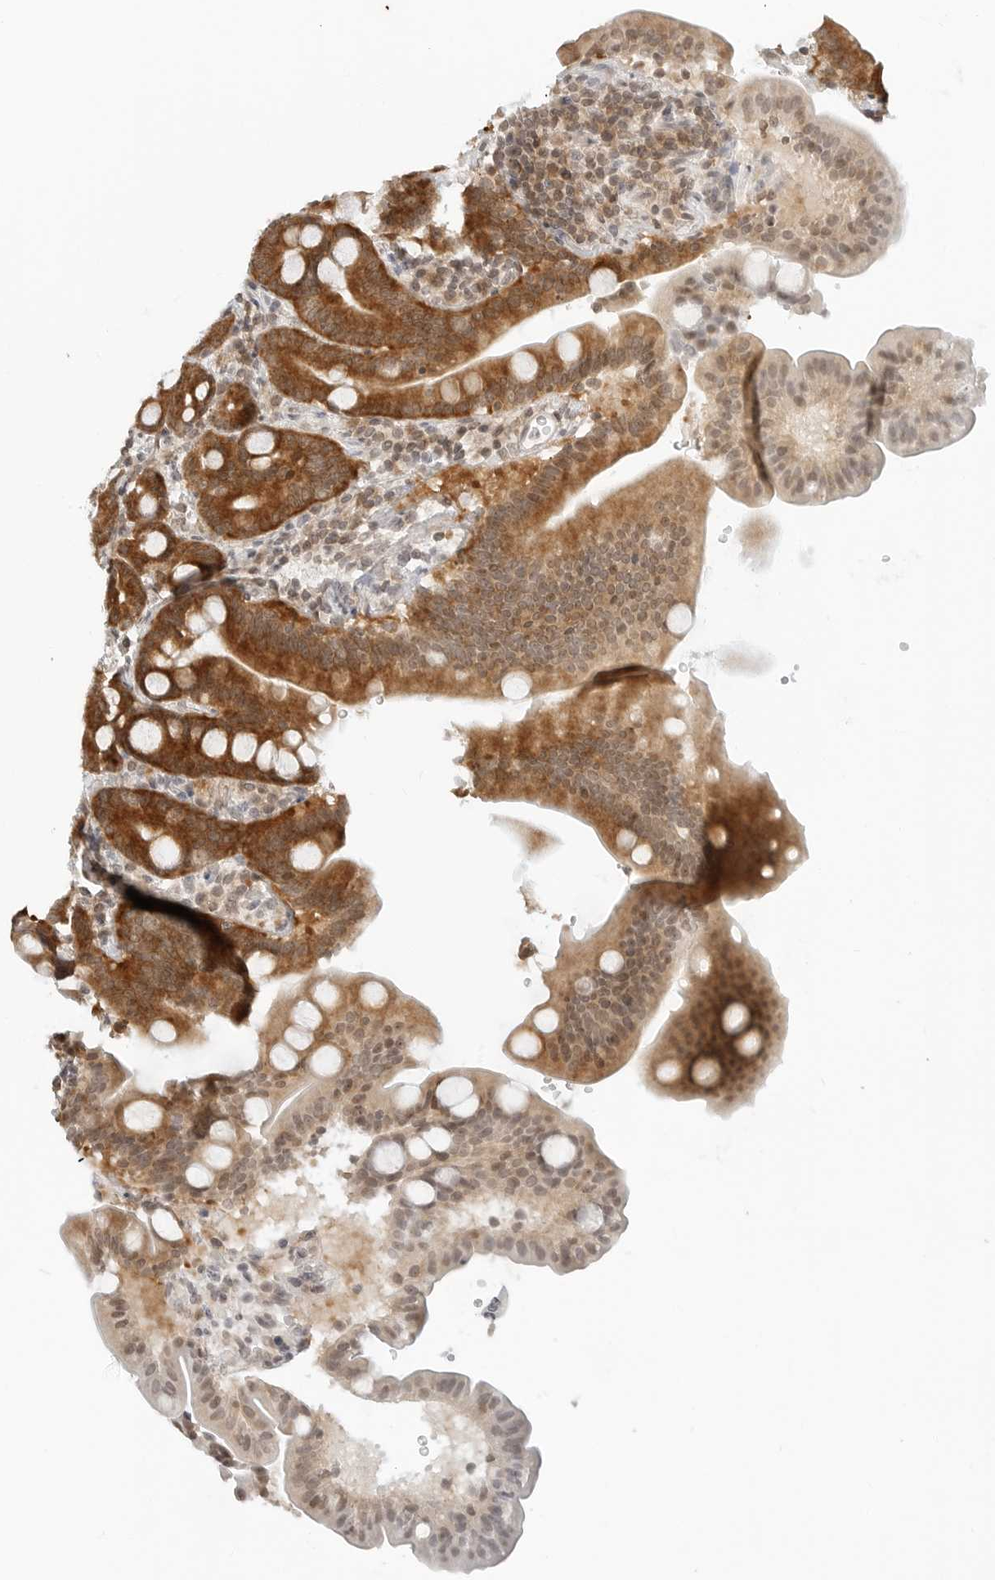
{"staining": {"intensity": "strong", "quantity": ">75%", "location": "cytoplasmic/membranous"}, "tissue": "duodenum", "cell_type": "Glandular cells", "image_type": "normal", "snomed": [{"axis": "morphology", "description": "Normal tissue, NOS"}, {"axis": "topography", "description": "Duodenum"}], "caption": "This histopathology image demonstrates IHC staining of benign human duodenum, with high strong cytoplasmic/membranous positivity in about >75% of glandular cells.", "gene": "METAP1", "patient": {"sex": "male", "age": 54}}